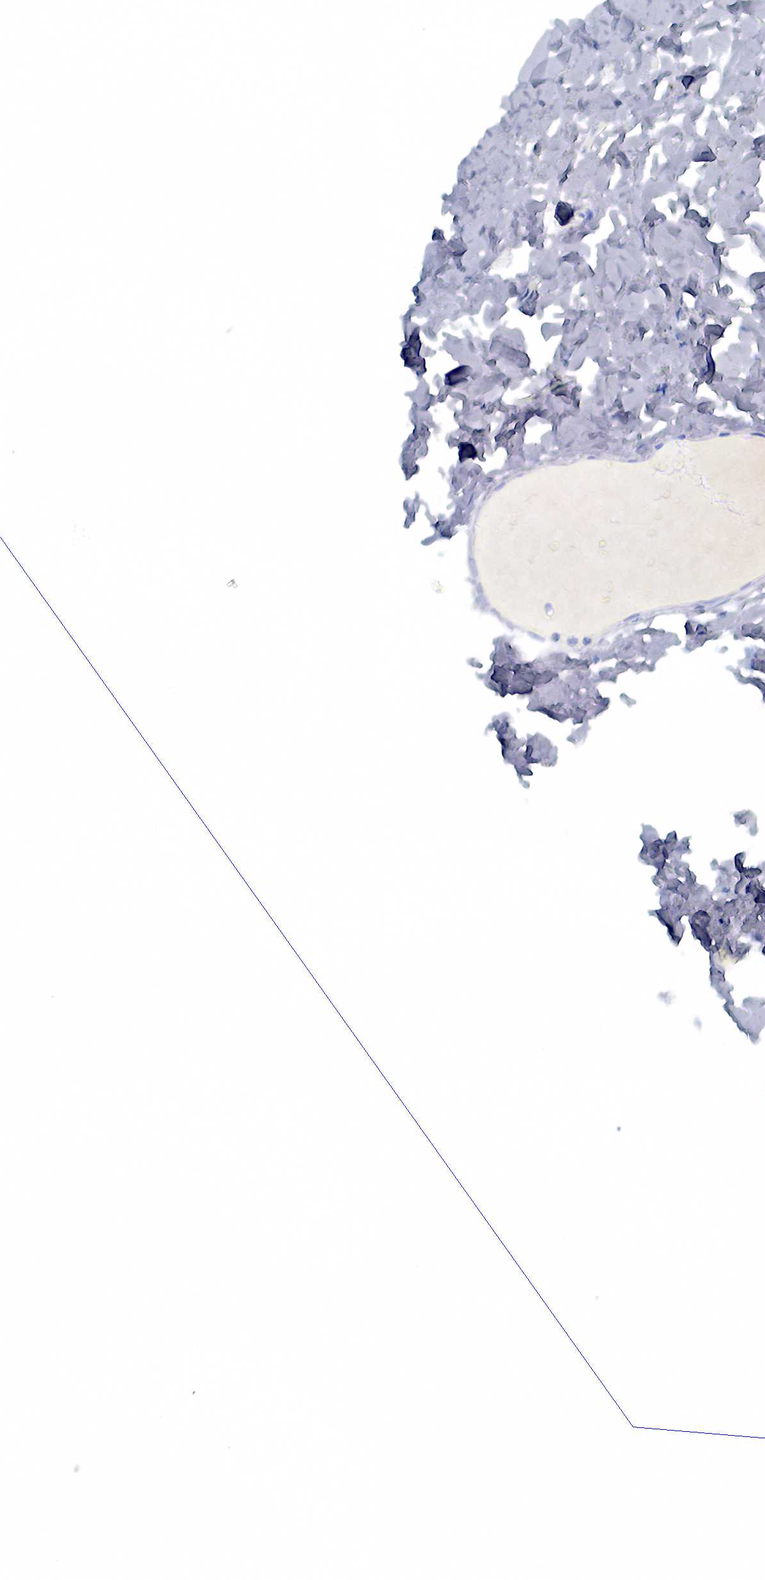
{"staining": {"intensity": "negative", "quantity": "none", "location": "none"}, "tissue": "skin", "cell_type": "Epidermal cells", "image_type": "normal", "snomed": [{"axis": "morphology", "description": "Normal tissue, NOS"}, {"axis": "topography", "description": "Vascular tissue"}, {"axis": "topography", "description": "Vulva"}, {"axis": "topography", "description": "Peripheral nerve tissue"}], "caption": "The histopathology image demonstrates no significant positivity in epidermal cells of skin. Nuclei are stained in blue.", "gene": "CD79A", "patient": {"sex": "female", "age": 86}}